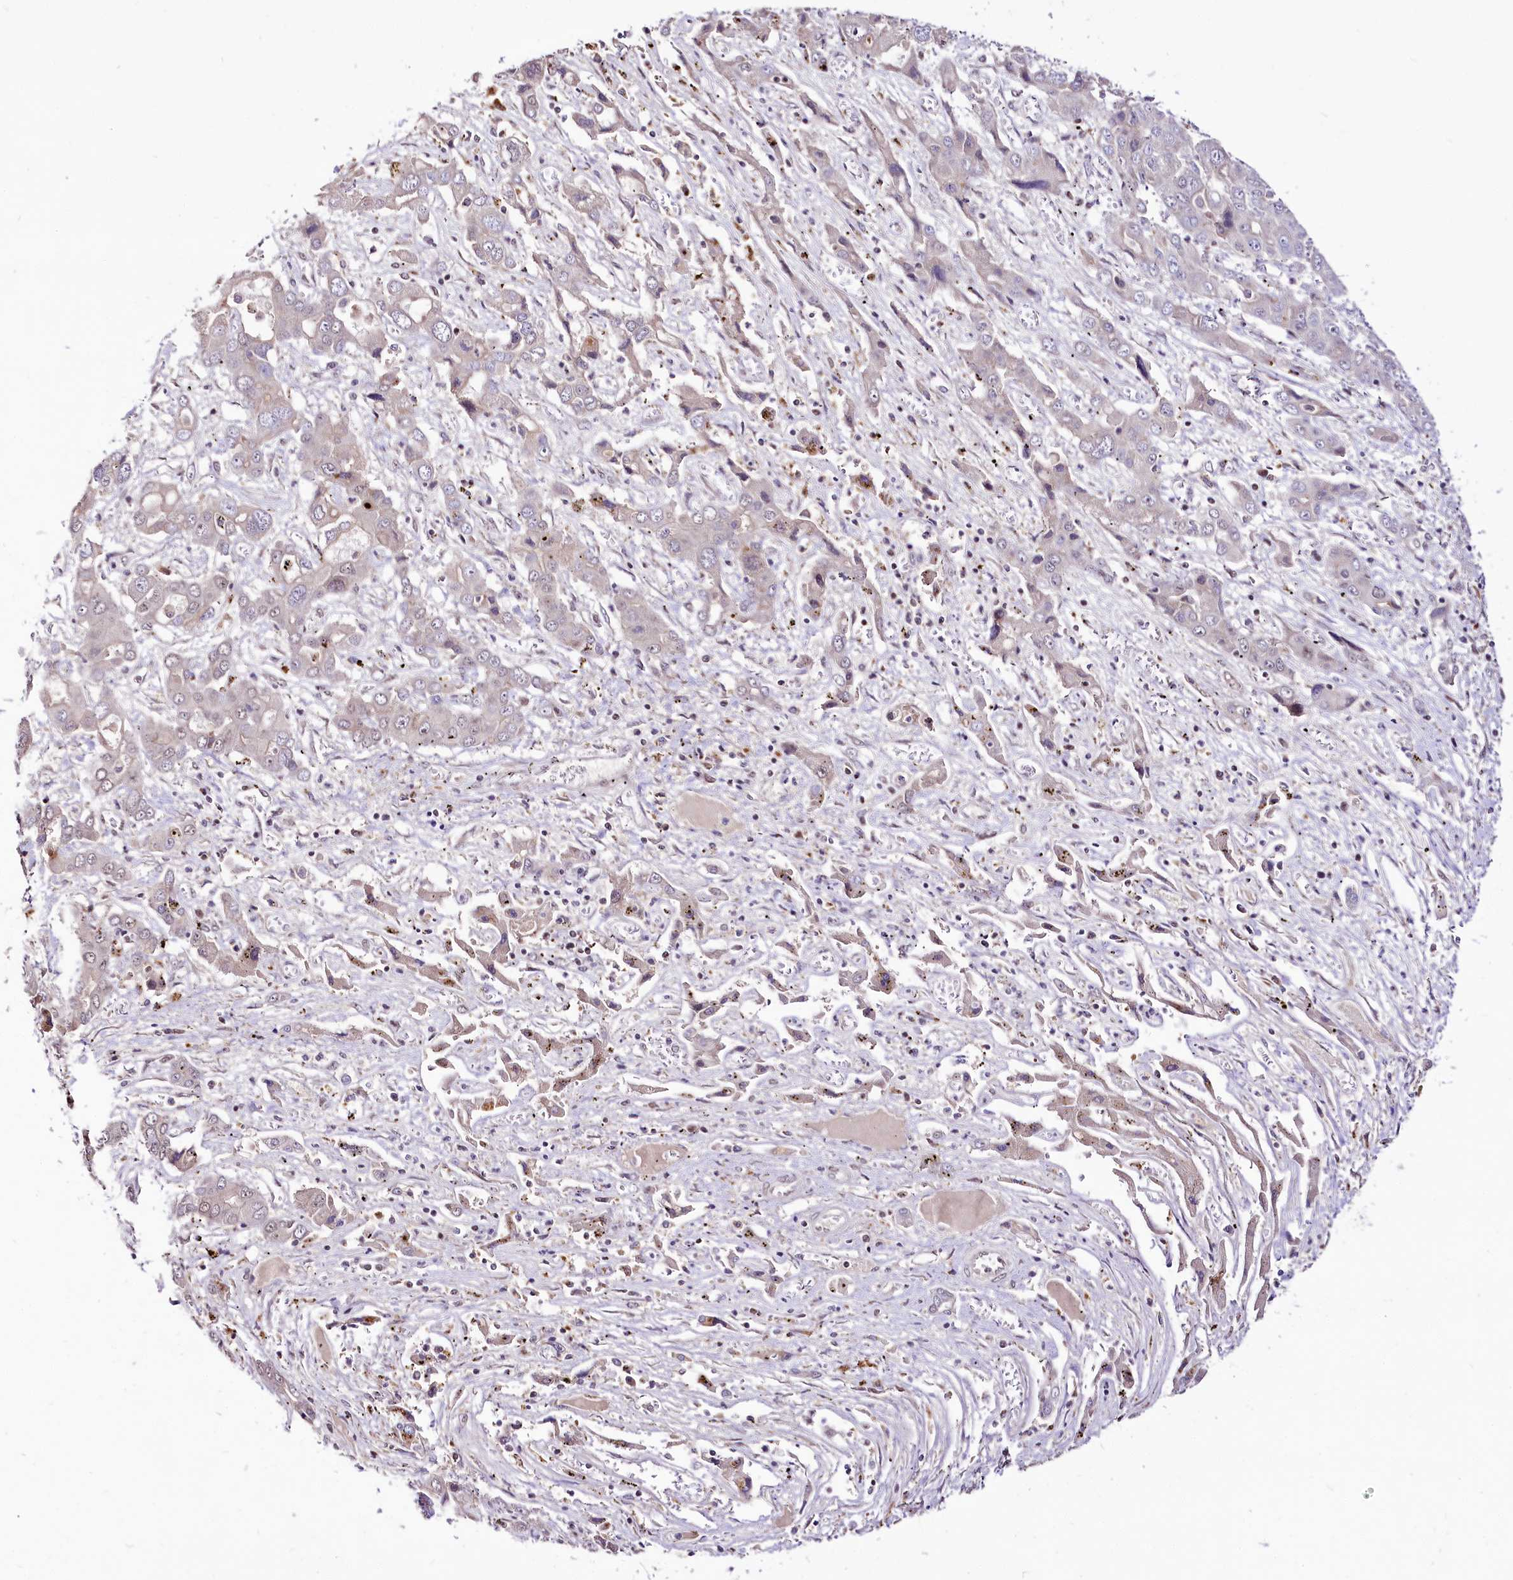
{"staining": {"intensity": "negative", "quantity": "none", "location": "none"}, "tissue": "liver cancer", "cell_type": "Tumor cells", "image_type": "cancer", "snomed": [{"axis": "morphology", "description": "Cholangiocarcinoma"}, {"axis": "topography", "description": "Liver"}], "caption": "A photomicrograph of cholangiocarcinoma (liver) stained for a protein displays no brown staining in tumor cells.", "gene": "POLA2", "patient": {"sex": "male", "age": 67}}